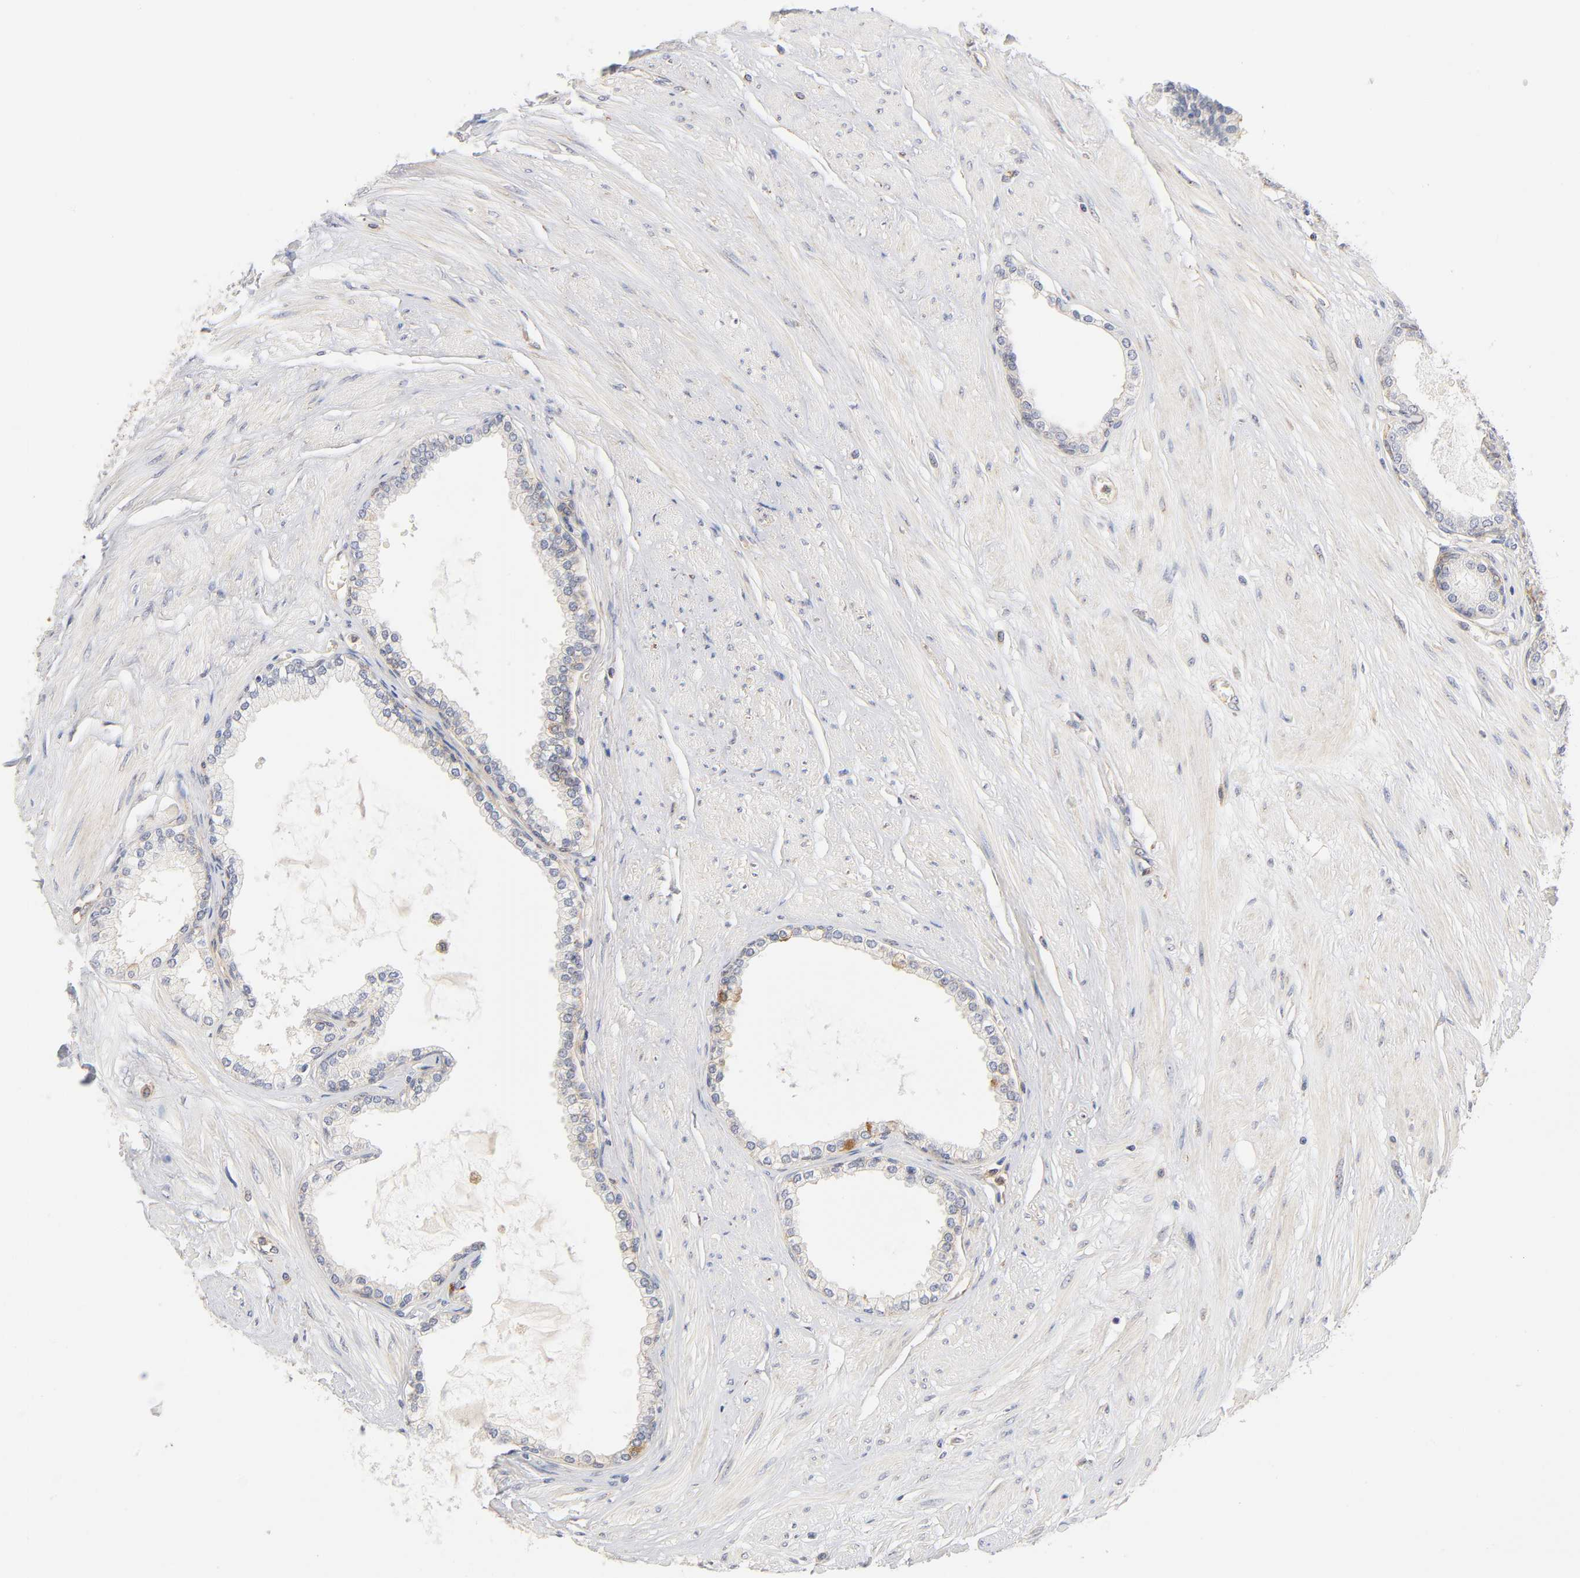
{"staining": {"intensity": "moderate", "quantity": "25%-75%", "location": "cytoplasmic/membranous,nuclear"}, "tissue": "prostate", "cell_type": "Glandular cells", "image_type": "normal", "snomed": [{"axis": "morphology", "description": "Normal tissue, NOS"}, {"axis": "topography", "description": "Prostate"}], "caption": "Immunohistochemical staining of unremarkable prostate shows 25%-75% levels of moderate cytoplasmic/membranous,nuclear protein staining in approximately 25%-75% of glandular cells. (IHC, brightfield microscopy, high magnification).", "gene": "PLD1", "patient": {"sex": "male", "age": 64}}